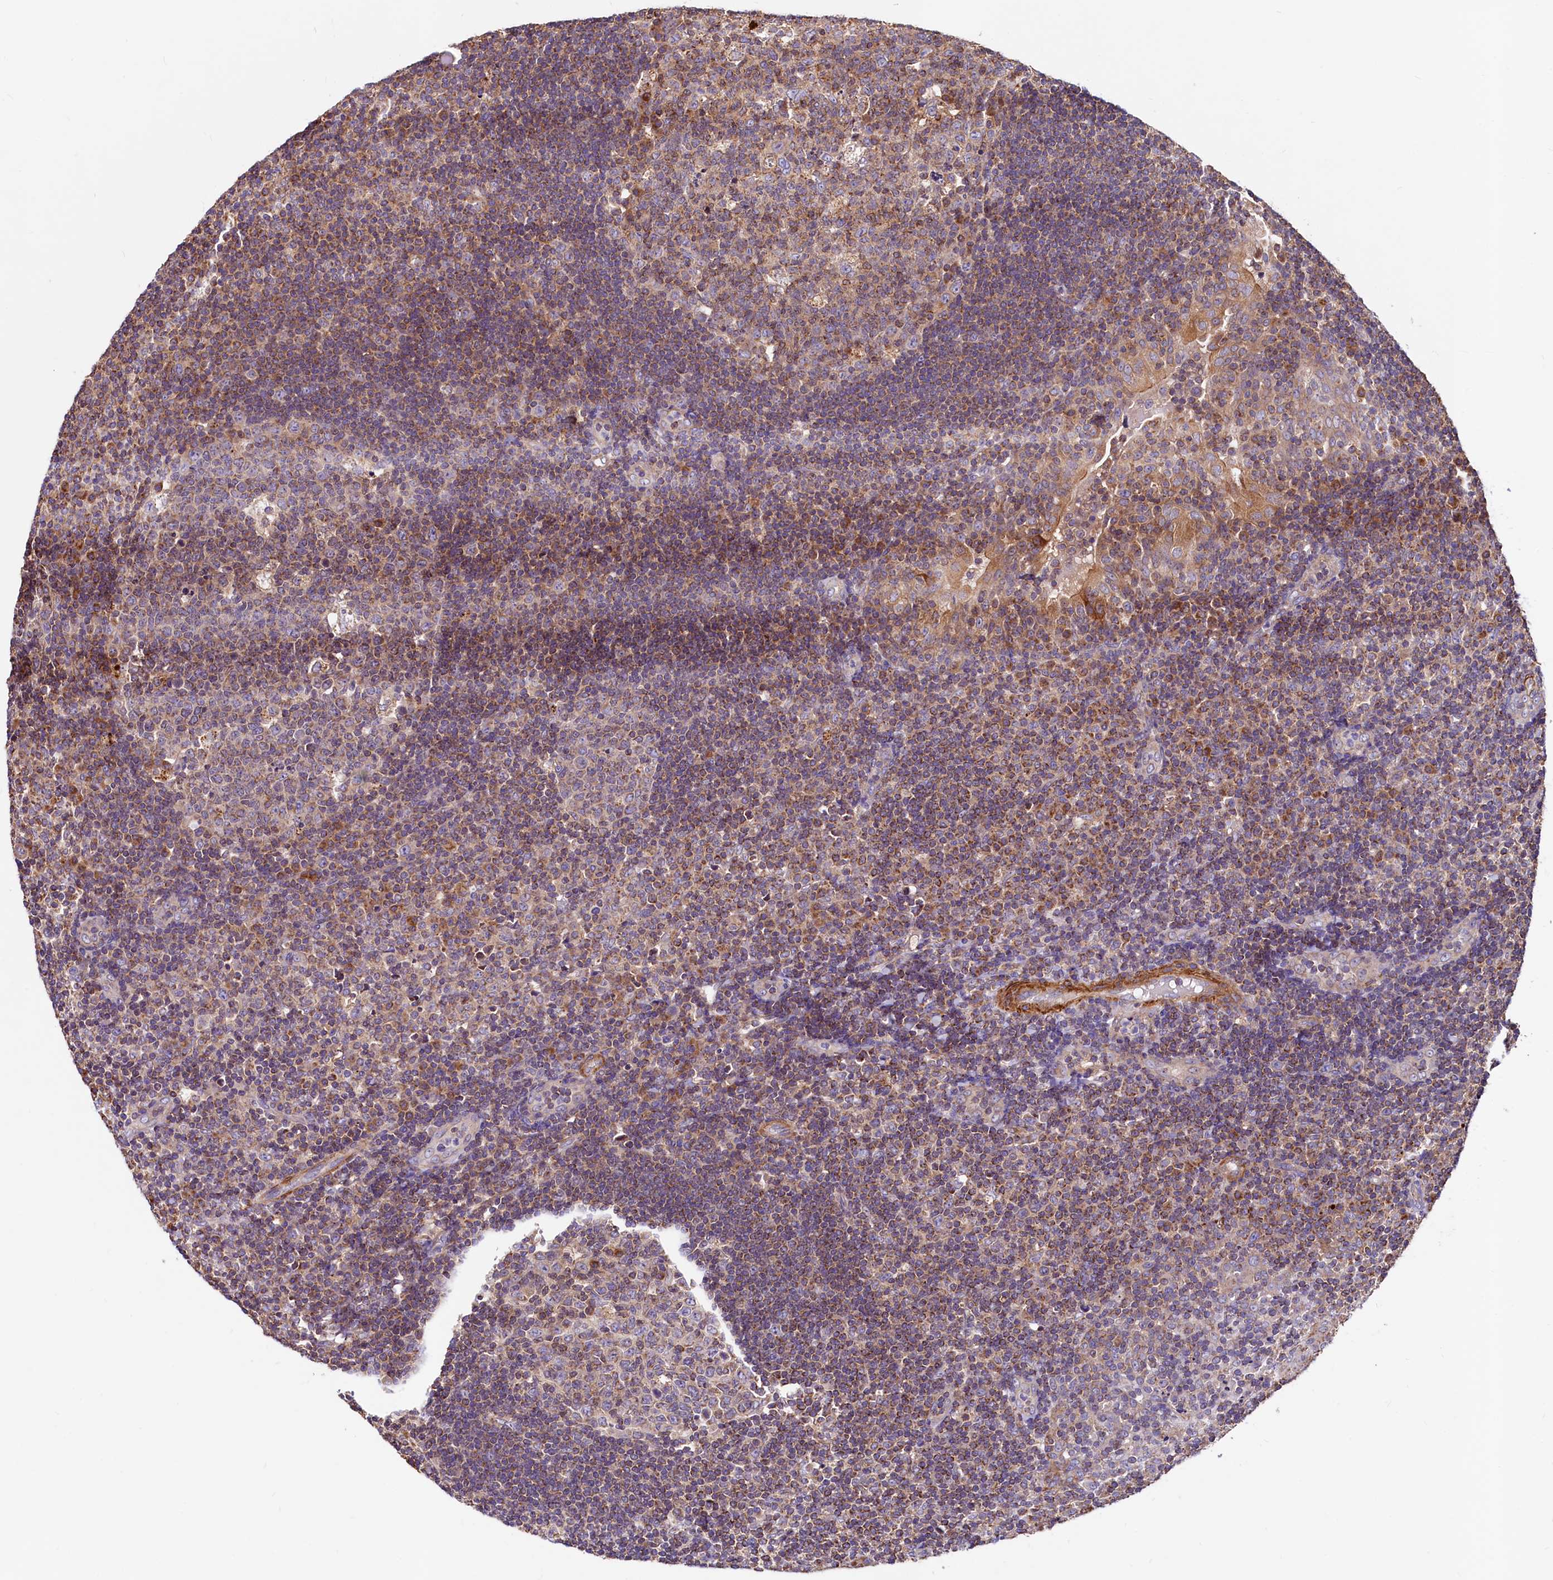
{"staining": {"intensity": "moderate", "quantity": ">75%", "location": "cytoplasmic/membranous"}, "tissue": "tonsil", "cell_type": "Germinal center cells", "image_type": "normal", "snomed": [{"axis": "morphology", "description": "Normal tissue, NOS"}, {"axis": "topography", "description": "Tonsil"}], "caption": "Moderate cytoplasmic/membranous protein staining is identified in approximately >75% of germinal center cells in tonsil.", "gene": "CIAO3", "patient": {"sex": "female", "age": 40}}